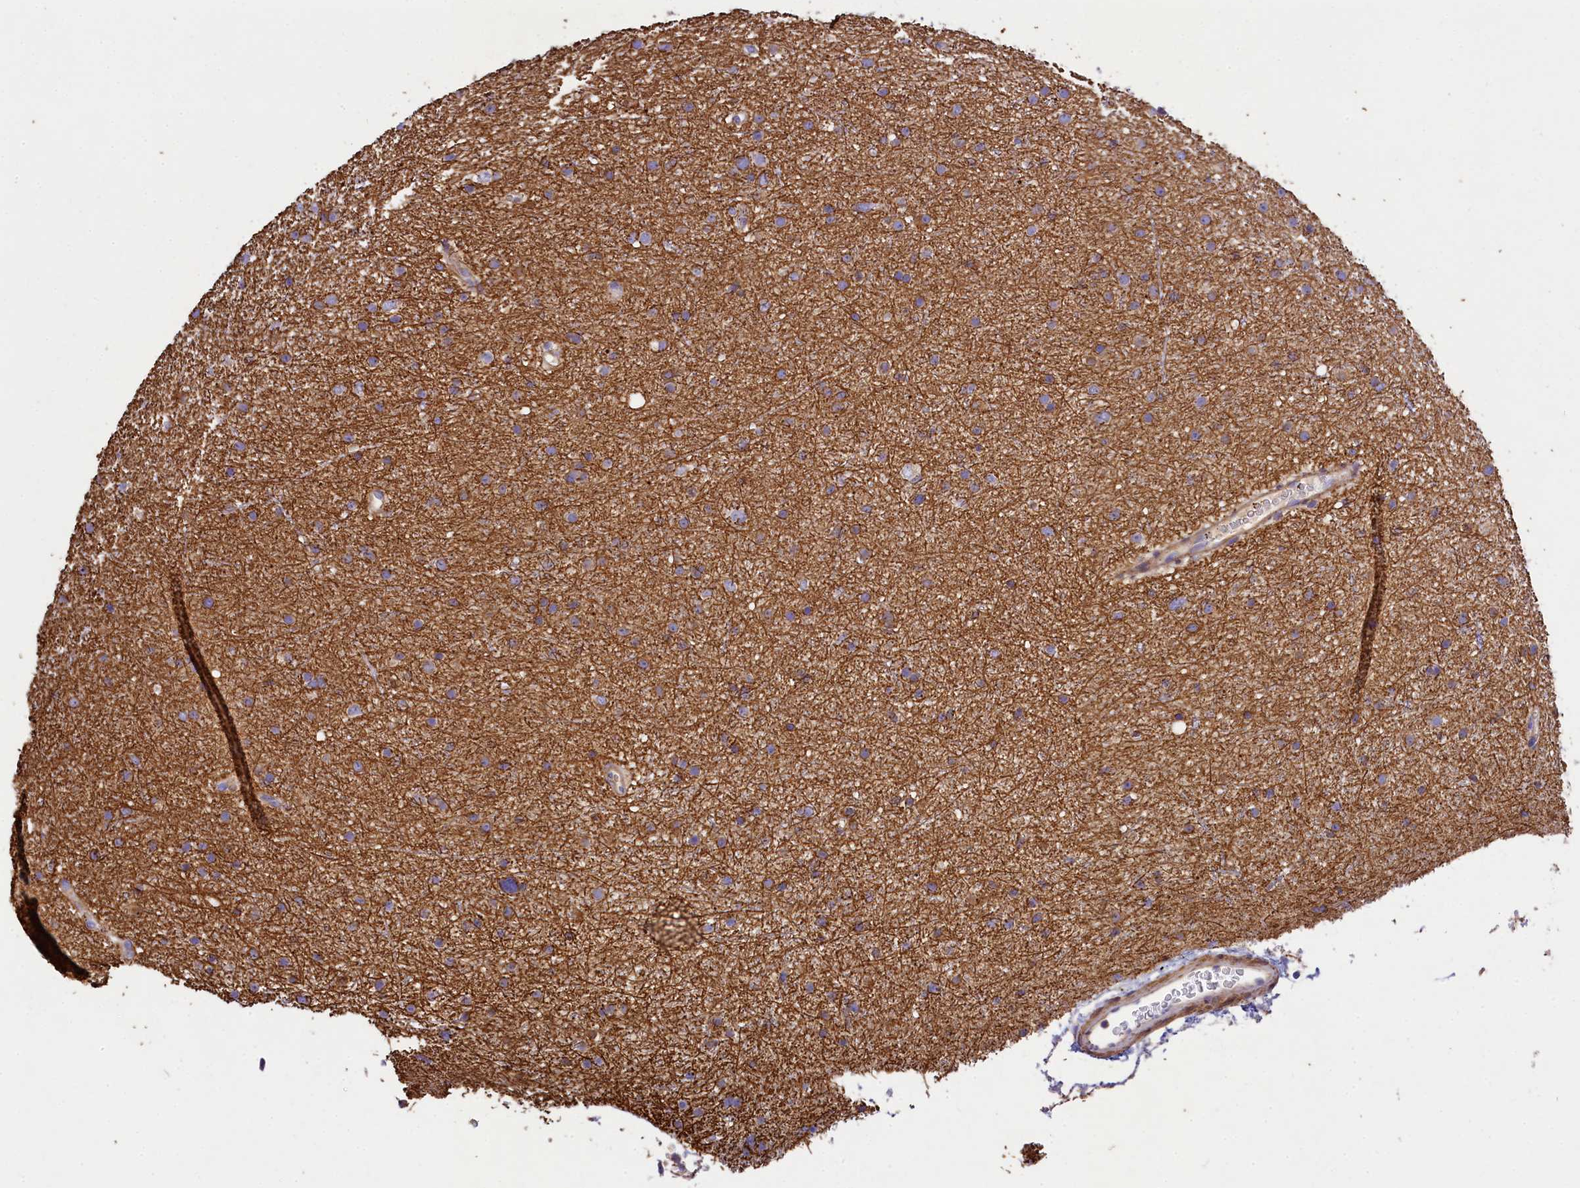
{"staining": {"intensity": "moderate", "quantity": ">75%", "location": "cytoplasmic/membranous"}, "tissue": "glioma", "cell_type": "Tumor cells", "image_type": "cancer", "snomed": [{"axis": "morphology", "description": "Glioma, malignant, Low grade"}, {"axis": "topography", "description": "Cerebral cortex"}], "caption": "Human malignant glioma (low-grade) stained for a protein (brown) reveals moderate cytoplasmic/membranous positive expression in about >75% of tumor cells.", "gene": "CLYBL", "patient": {"sex": "female", "age": 39}}